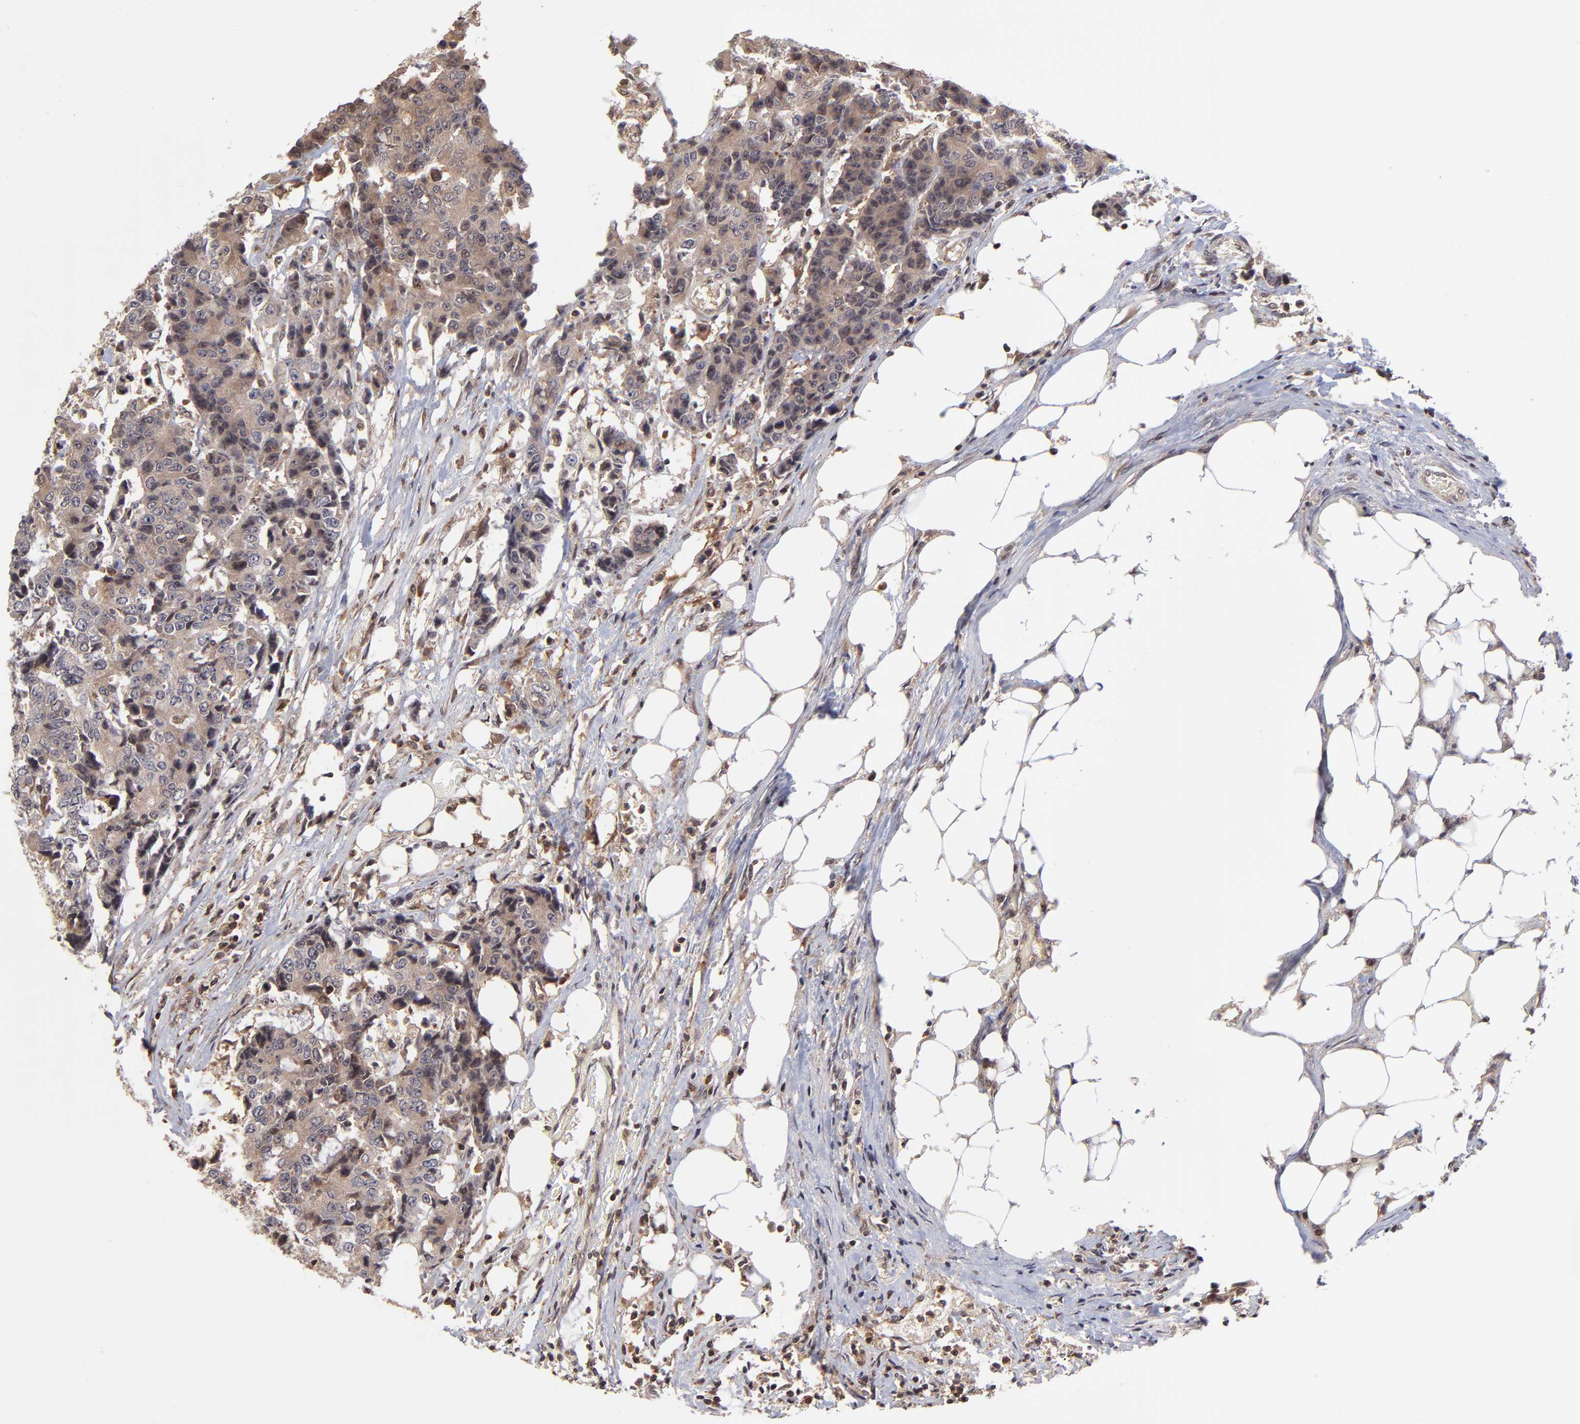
{"staining": {"intensity": "moderate", "quantity": ">75%", "location": "cytoplasmic/membranous"}, "tissue": "colorectal cancer", "cell_type": "Tumor cells", "image_type": "cancer", "snomed": [{"axis": "morphology", "description": "Adenocarcinoma, NOS"}, {"axis": "topography", "description": "Colon"}], "caption": "Tumor cells show moderate cytoplasmic/membranous positivity in about >75% of cells in adenocarcinoma (colorectal).", "gene": "UBE2L6", "patient": {"sex": "female", "age": 86}}